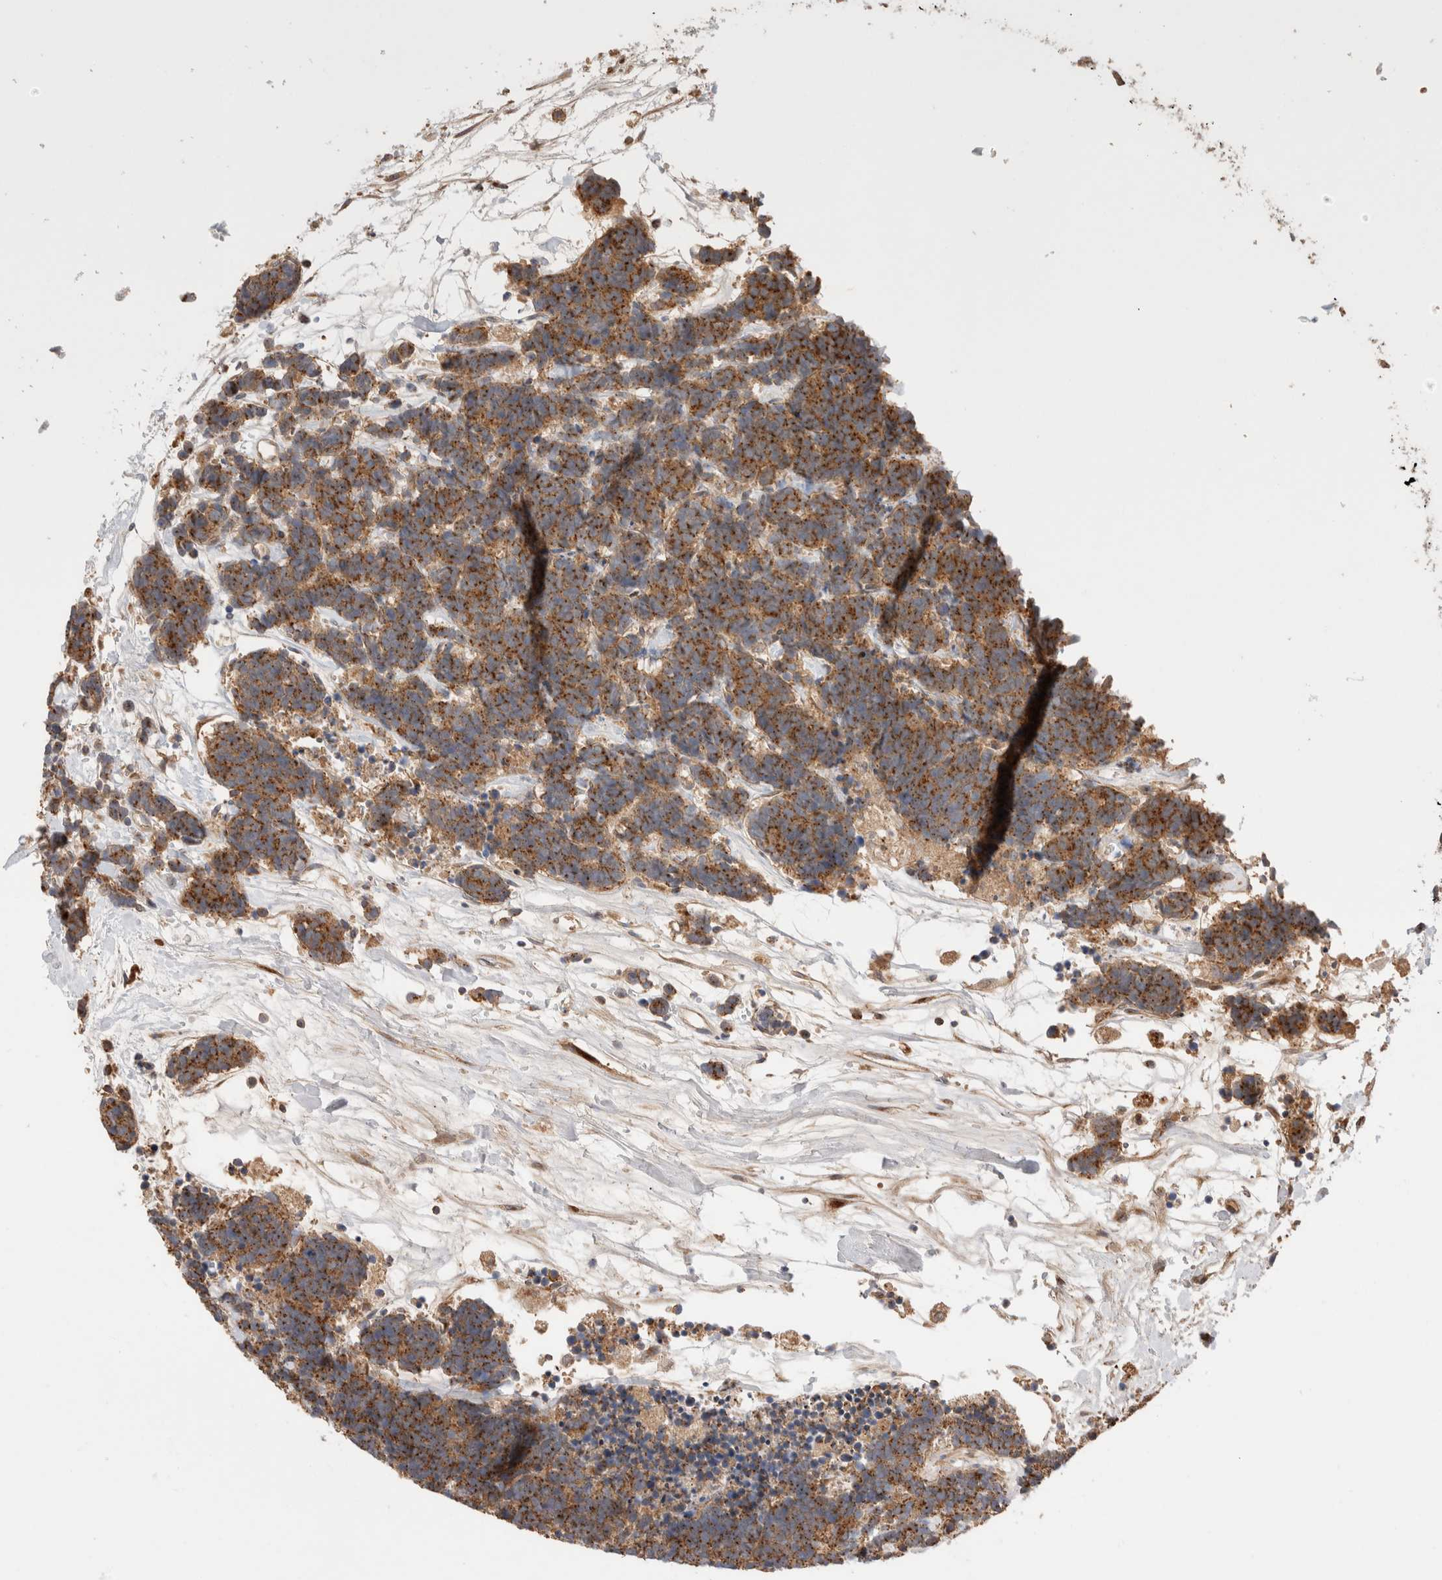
{"staining": {"intensity": "moderate", "quantity": ">75%", "location": "cytoplasmic/membranous"}, "tissue": "carcinoid", "cell_type": "Tumor cells", "image_type": "cancer", "snomed": [{"axis": "morphology", "description": "Carcinoma, NOS"}, {"axis": "morphology", "description": "Carcinoid, malignant, NOS"}, {"axis": "topography", "description": "Urinary bladder"}], "caption": "Approximately >75% of tumor cells in human carcinoid reveal moderate cytoplasmic/membranous protein expression as visualized by brown immunohistochemical staining.", "gene": "VPS28", "patient": {"sex": "male", "age": 57}}